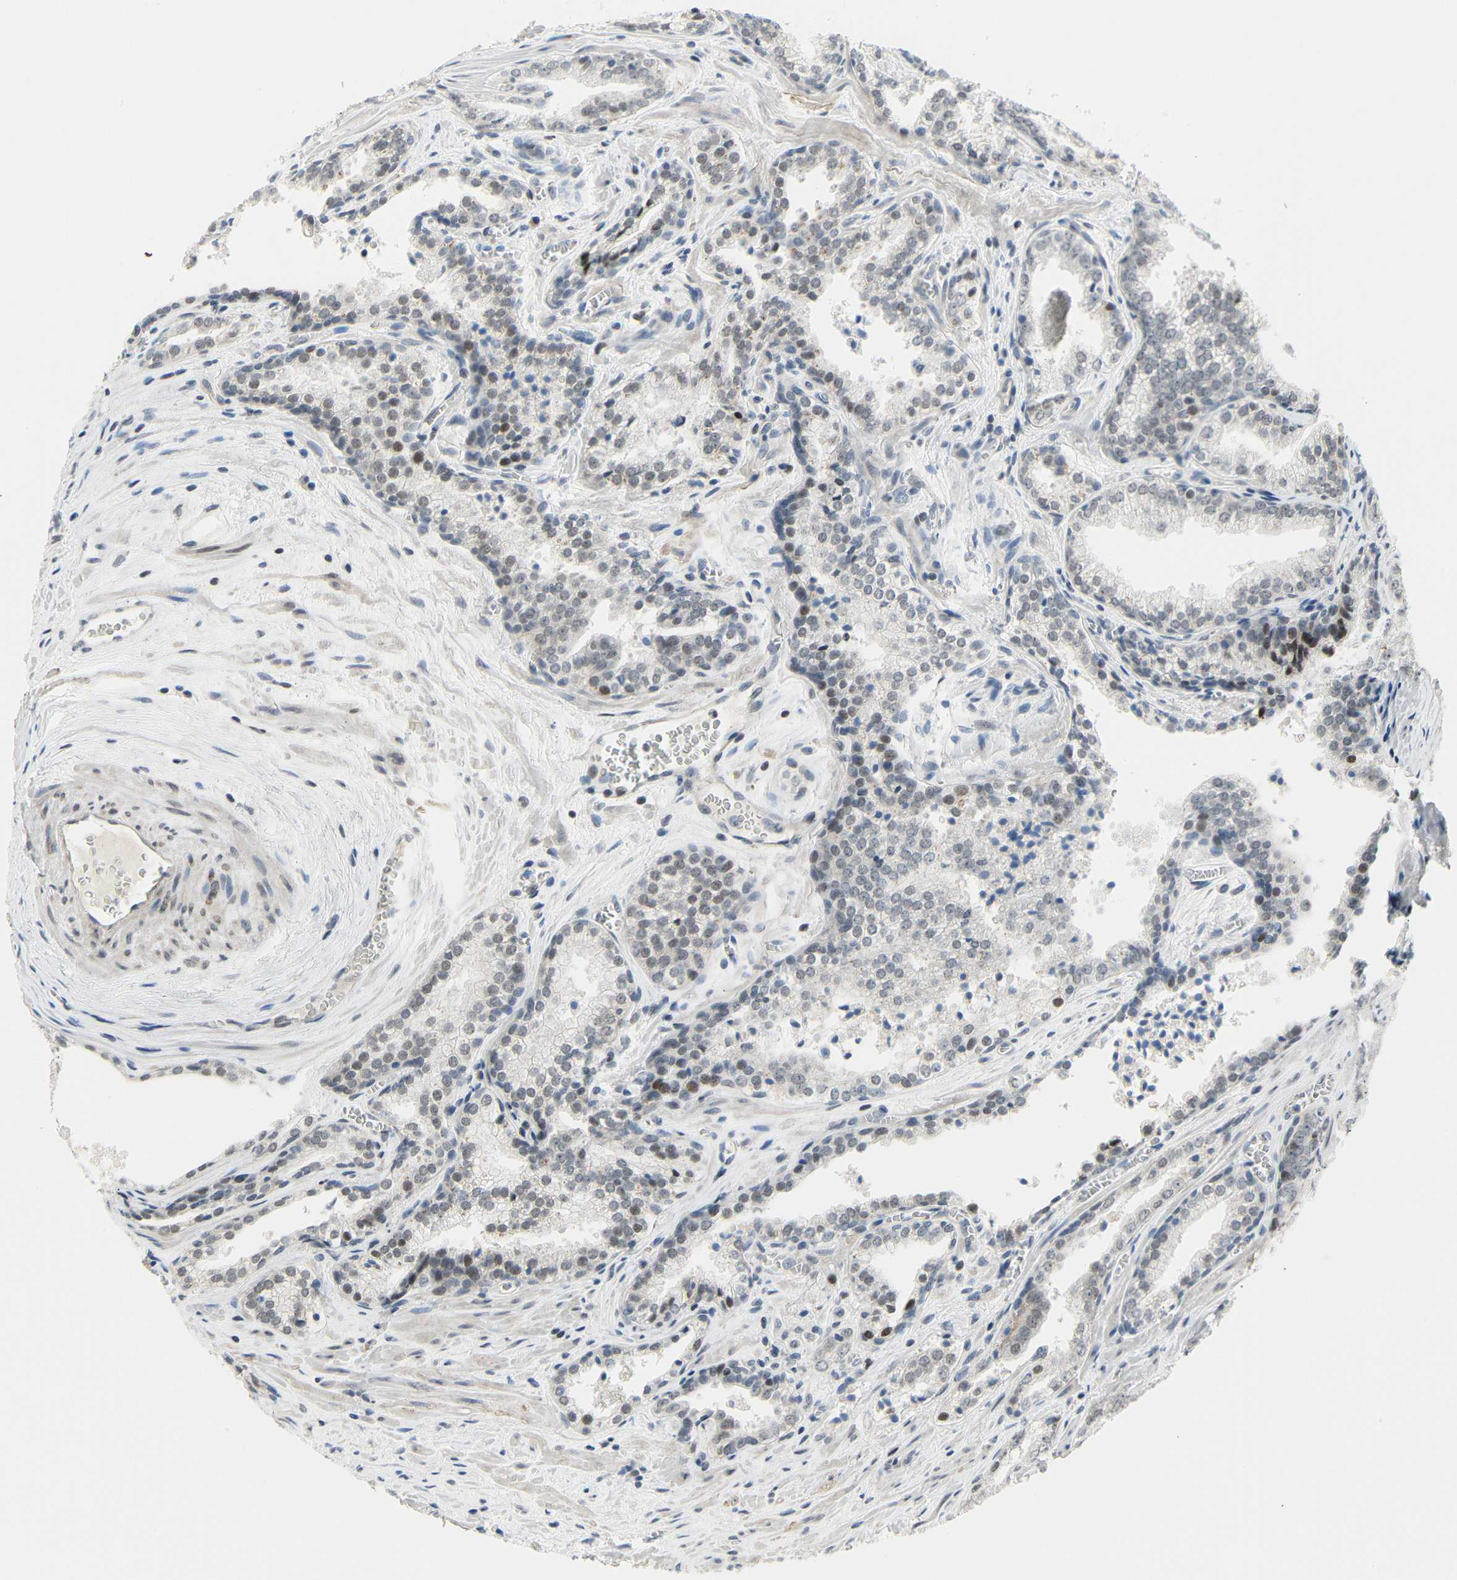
{"staining": {"intensity": "moderate", "quantity": "<25%", "location": "nuclear"}, "tissue": "prostate cancer", "cell_type": "Tumor cells", "image_type": "cancer", "snomed": [{"axis": "morphology", "description": "Adenocarcinoma, Low grade"}, {"axis": "topography", "description": "Prostate"}], "caption": "Tumor cells display low levels of moderate nuclear positivity in about <25% of cells in adenocarcinoma (low-grade) (prostate). The staining was performed using DAB (3,3'-diaminobenzidine), with brown indicating positive protein expression. Nuclei are stained blue with hematoxylin.", "gene": "IMPG2", "patient": {"sex": "male", "age": 60}}